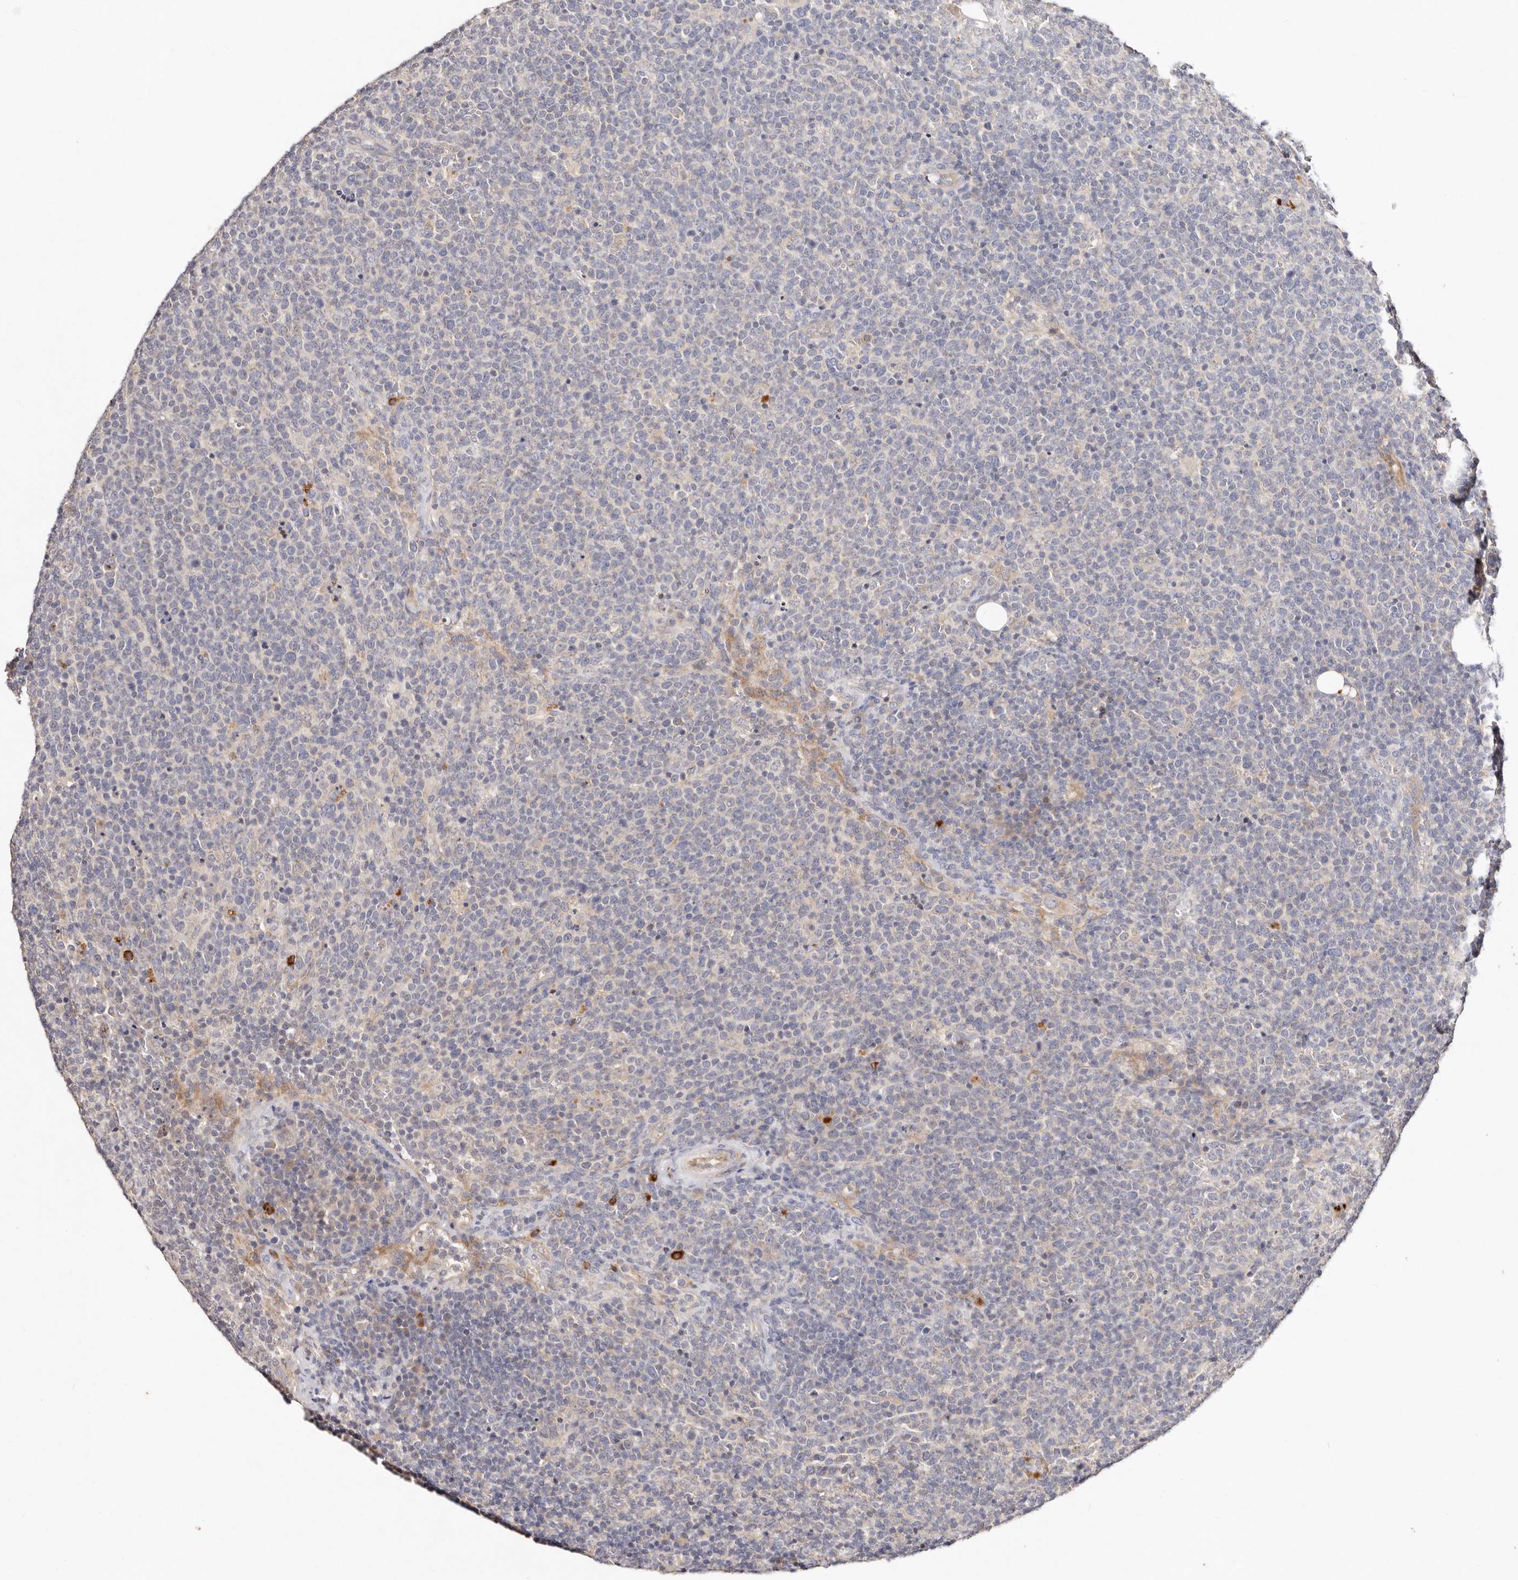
{"staining": {"intensity": "negative", "quantity": "none", "location": "none"}, "tissue": "lymphoma", "cell_type": "Tumor cells", "image_type": "cancer", "snomed": [{"axis": "morphology", "description": "Malignant lymphoma, non-Hodgkin's type, High grade"}, {"axis": "topography", "description": "Lymph node"}], "caption": "Immunohistochemistry of lymphoma displays no expression in tumor cells. The staining was performed using DAB to visualize the protein expression in brown, while the nuclei were stained in blue with hematoxylin (Magnification: 20x).", "gene": "VIPAS39", "patient": {"sex": "male", "age": 61}}